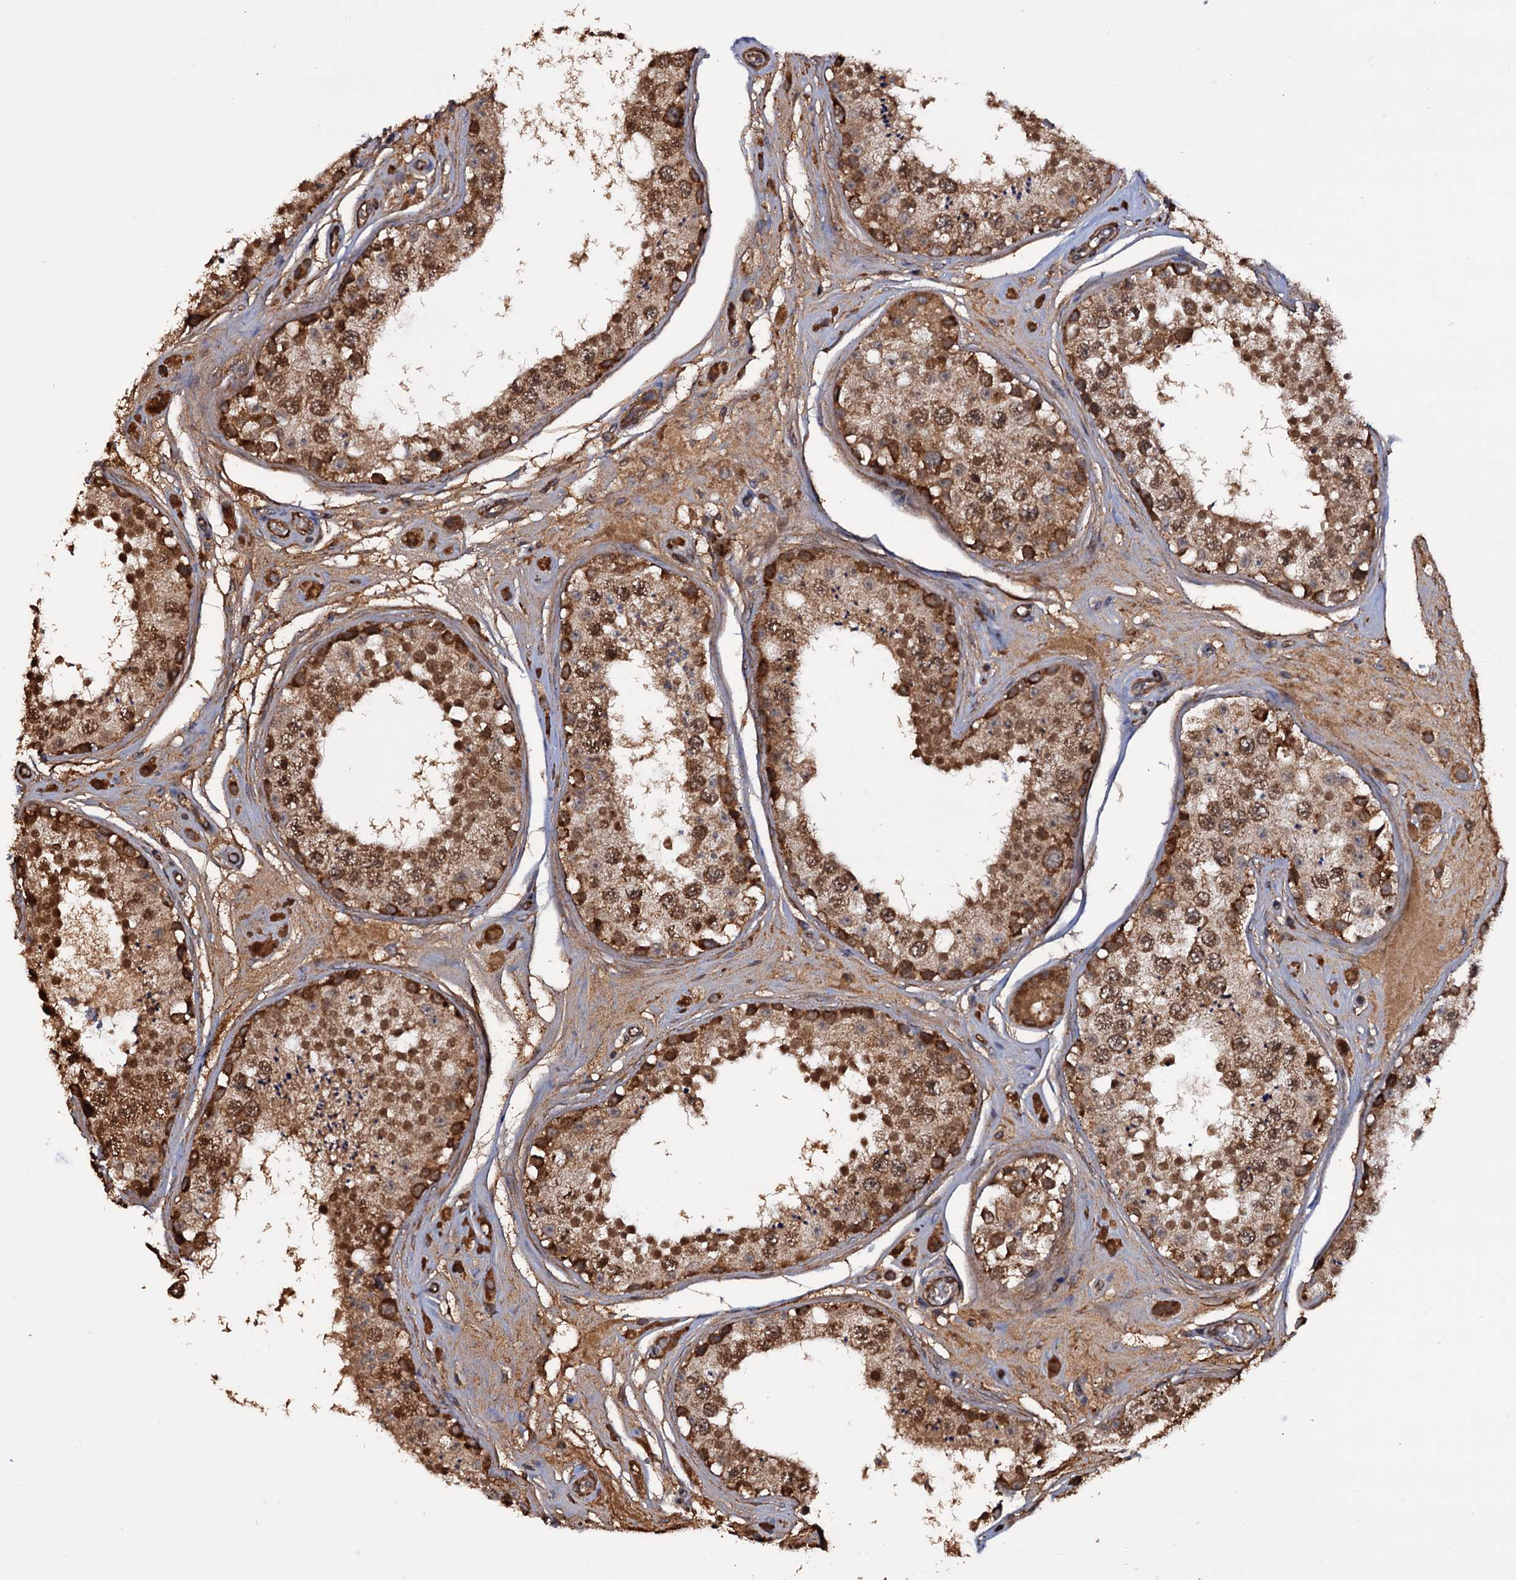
{"staining": {"intensity": "strong", "quantity": "25%-75%", "location": "cytoplasmic/membranous,nuclear"}, "tissue": "testis", "cell_type": "Cells in seminiferous ducts", "image_type": "normal", "snomed": [{"axis": "morphology", "description": "Normal tissue, NOS"}, {"axis": "topography", "description": "Testis"}], "caption": "The immunohistochemical stain shows strong cytoplasmic/membranous,nuclear staining in cells in seminiferous ducts of normal testis. (DAB (3,3'-diaminobenzidine) = brown stain, brightfield microscopy at high magnification).", "gene": "MRPL42", "patient": {"sex": "male", "age": 25}}